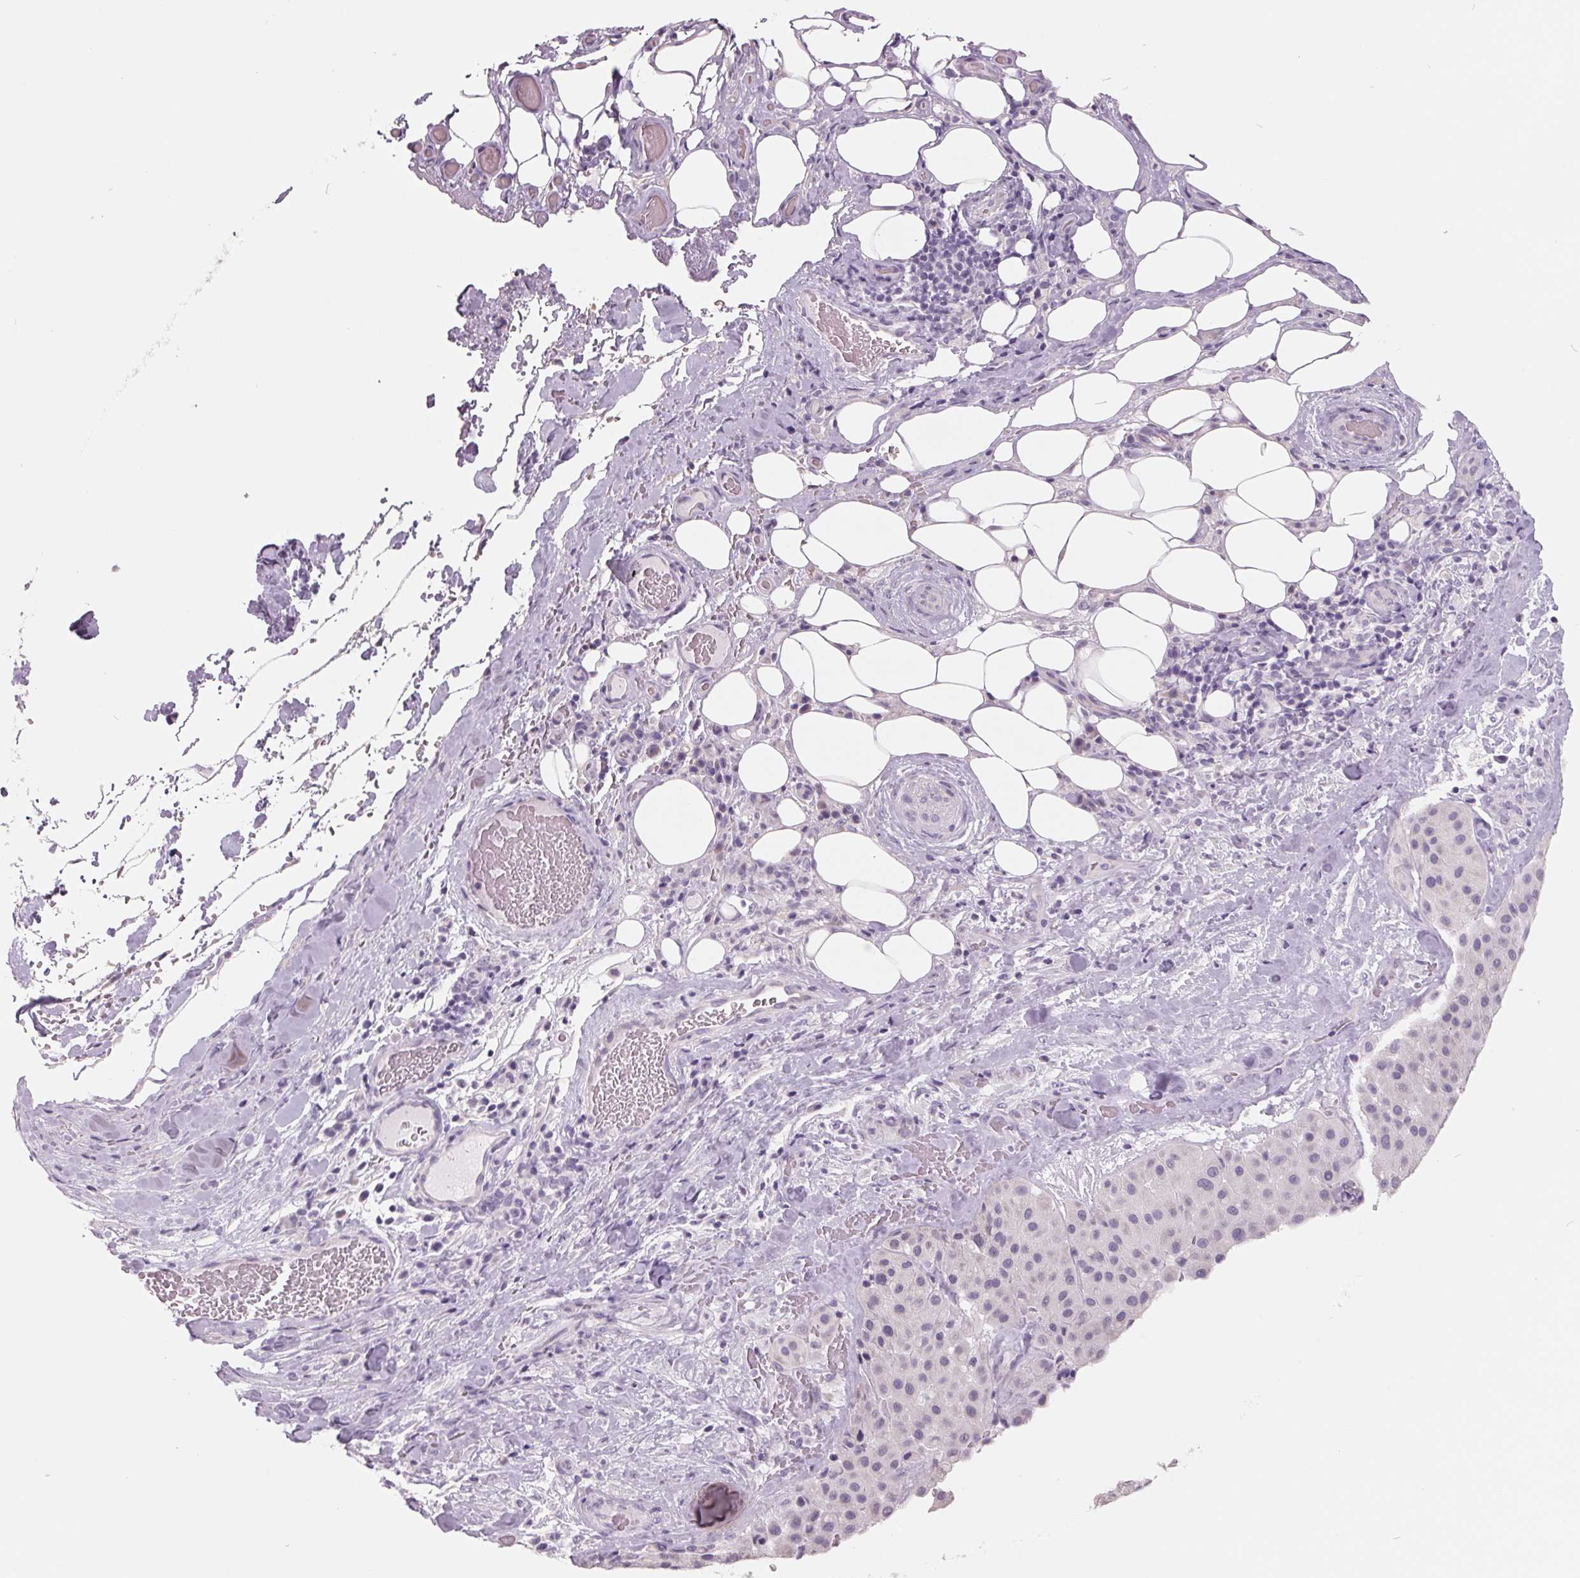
{"staining": {"intensity": "negative", "quantity": "none", "location": "none"}, "tissue": "melanoma", "cell_type": "Tumor cells", "image_type": "cancer", "snomed": [{"axis": "morphology", "description": "Malignant melanoma, Metastatic site"}, {"axis": "topography", "description": "Smooth muscle"}], "caption": "Immunohistochemistry (IHC) image of neoplastic tissue: human malignant melanoma (metastatic site) stained with DAB (3,3'-diaminobenzidine) shows no significant protein positivity in tumor cells.", "gene": "FTCD", "patient": {"sex": "male", "age": 41}}